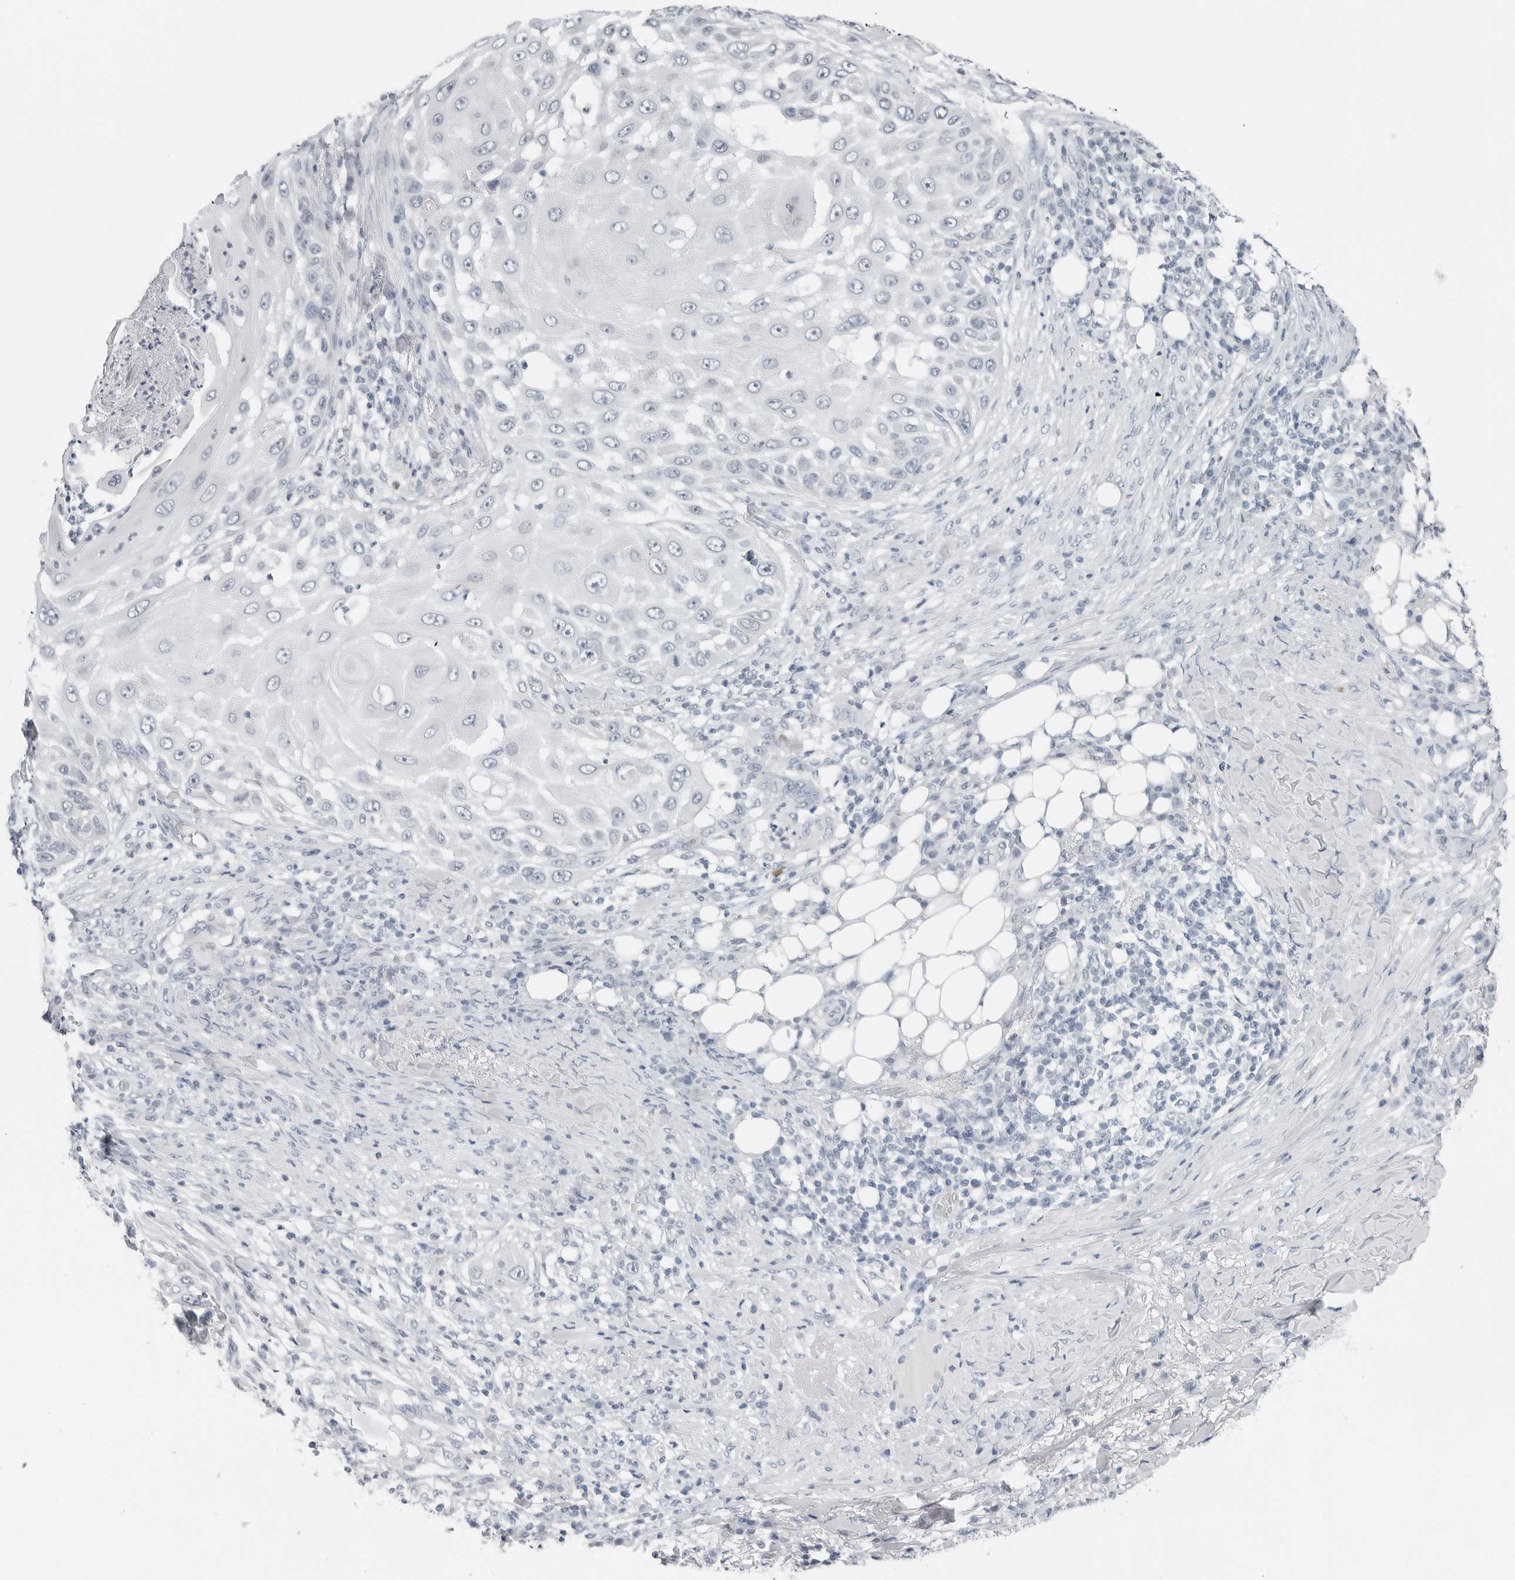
{"staining": {"intensity": "negative", "quantity": "none", "location": "none"}, "tissue": "skin cancer", "cell_type": "Tumor cells", "image_type": "cancer", "snomed": [{"axis": "morphology", "description": "Squamous cell carcinoma, NOS"}, {"axis": "topography", "description": "Skin"}], "caption": "An image of human squamous cell carcinoma (skin) is negative for staining in tumor cells.", "gene": "XIRP1", "patient": {"sex": "female", "age": 44}}